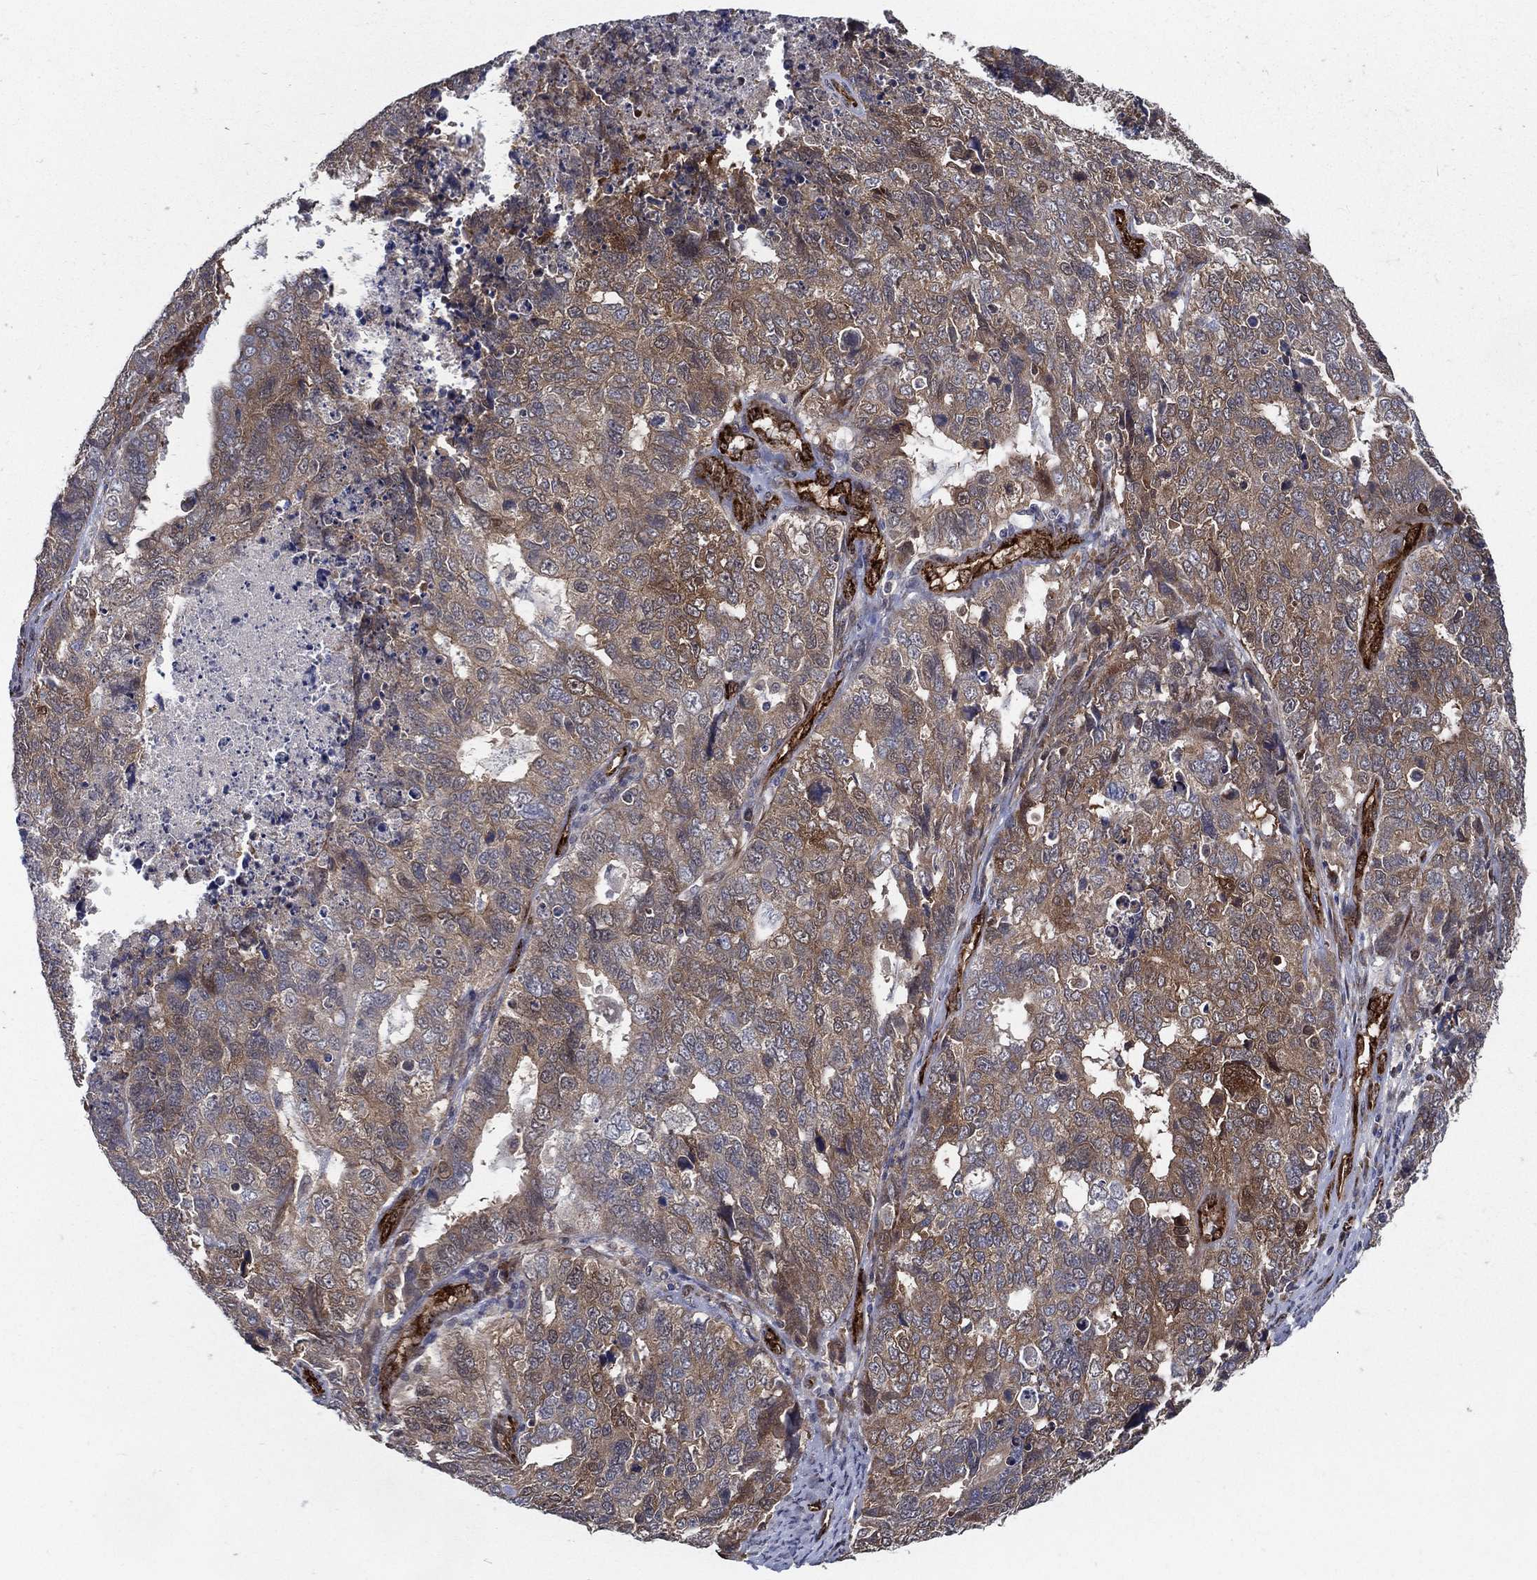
{"staining": {"intensity": "moderate", "quantity": "<25%", "location": "cytoplasmic/membranous"}, "tissue": "cervical cancer", "cell_type": "Tumor cells", "image_type": "cancer", "snomed": [{"axis": "morphology", "description": "Squamous cell carcinoma, NOS"}, {"axis": "topography", "description": "Cervix"}], "caption": "Cervical cancer stained for a protein demonstrates moderate cytoplasmic/membranous positivity in tumor cells.", "gene": "ARHGAP11A", "patient": {"sex": "female", "age": 63}}